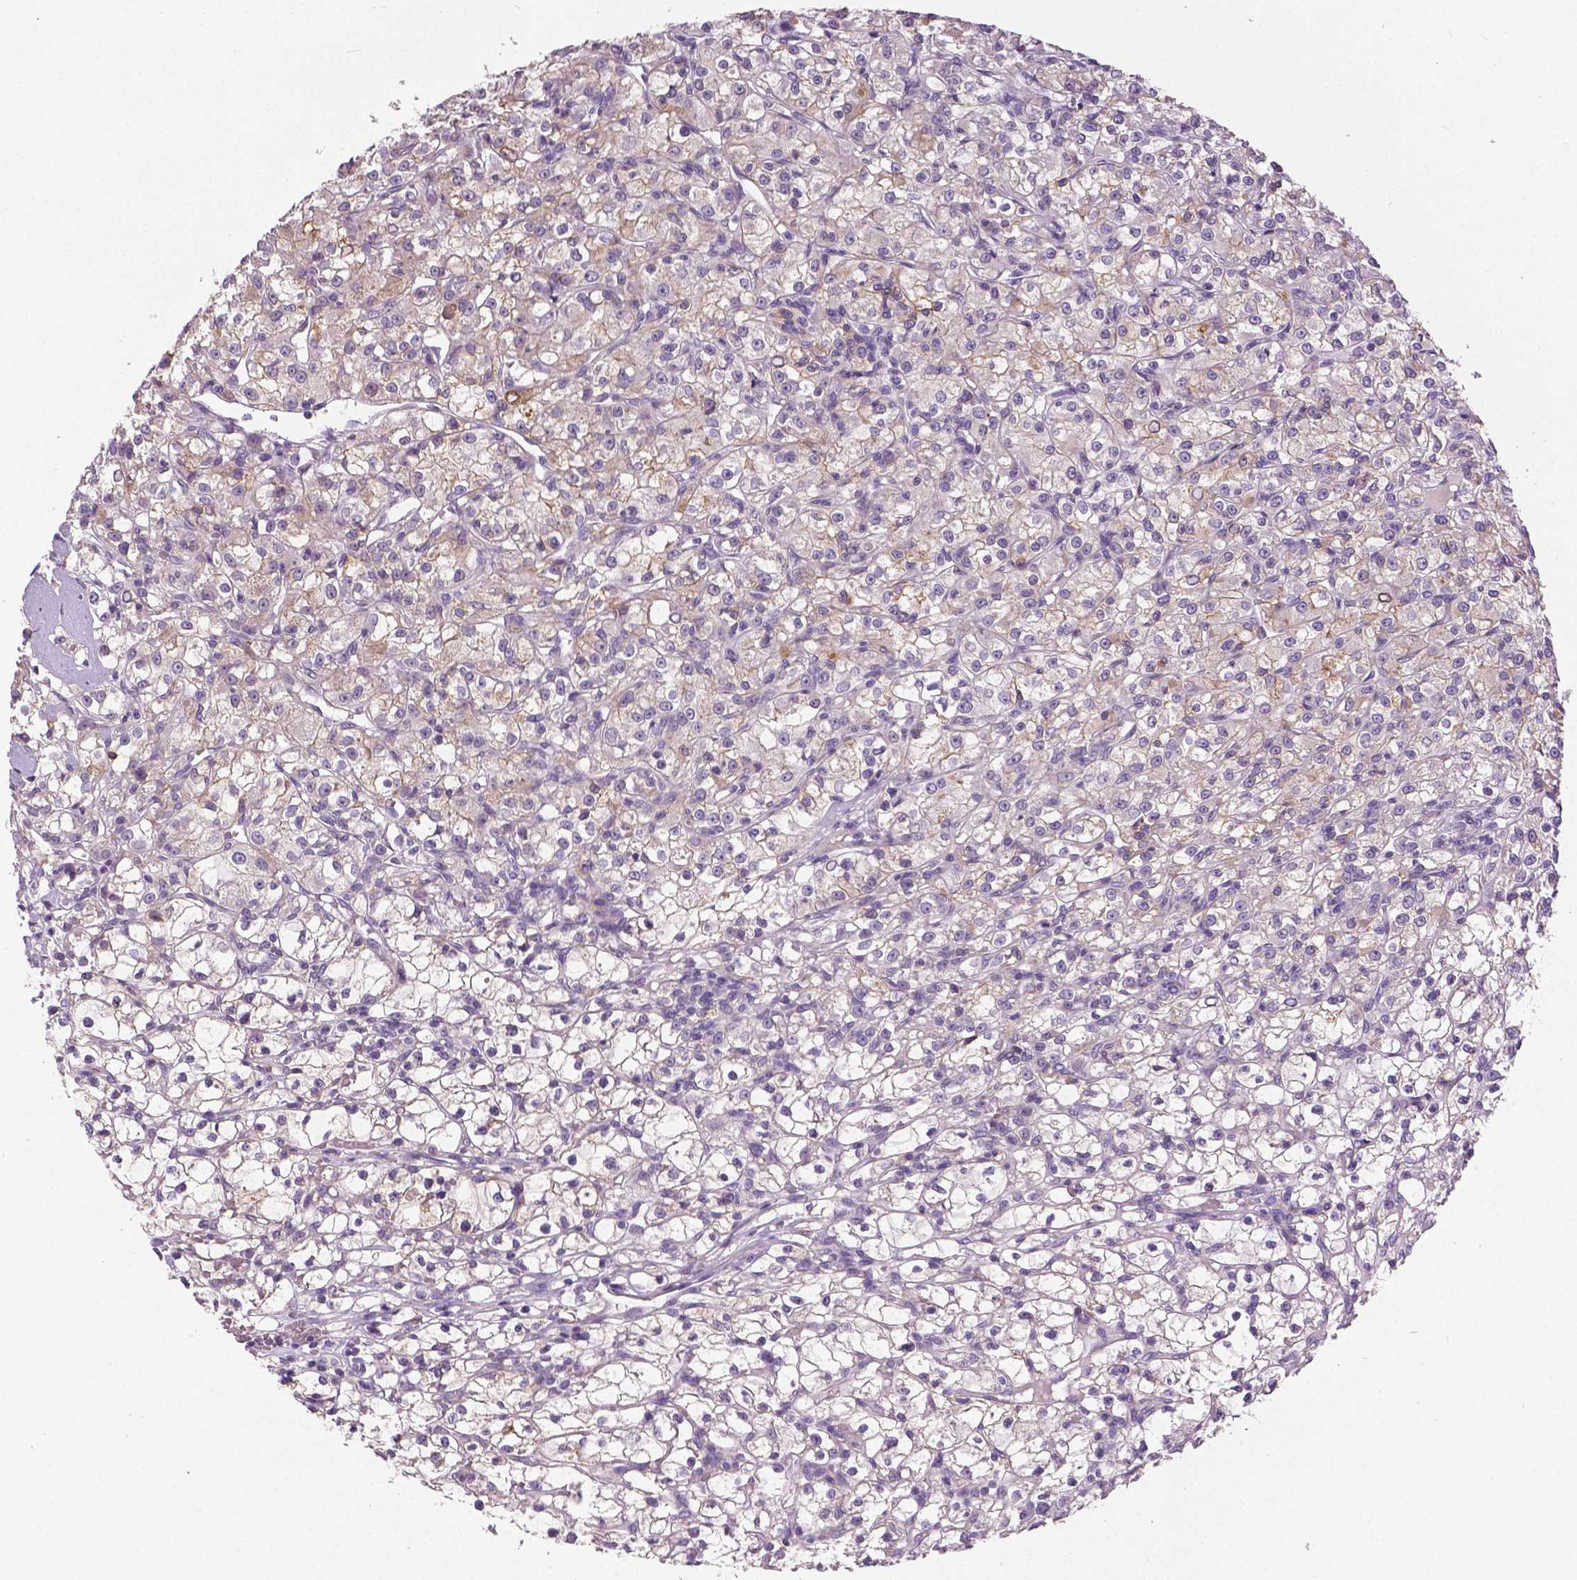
{"staining": {"intensity": "negative", "quantity": "none", "location": "none"}, "tissue": "renal cancer", "cell_type": "Tumor cells", "image_type": "cancer", "snomed": [{"axis": "morphology", "description": "Adenocarcinoma, NOS"}, {"axis": "topography", "description": "Kidney"}], "caption": "This is an immunohistochemistry histopathology image of human adenocarcinoma (renal). There is no positivity in tumor cells.", "gene": "FOXA1", "patient": {"sex": "female", "age": 59}}